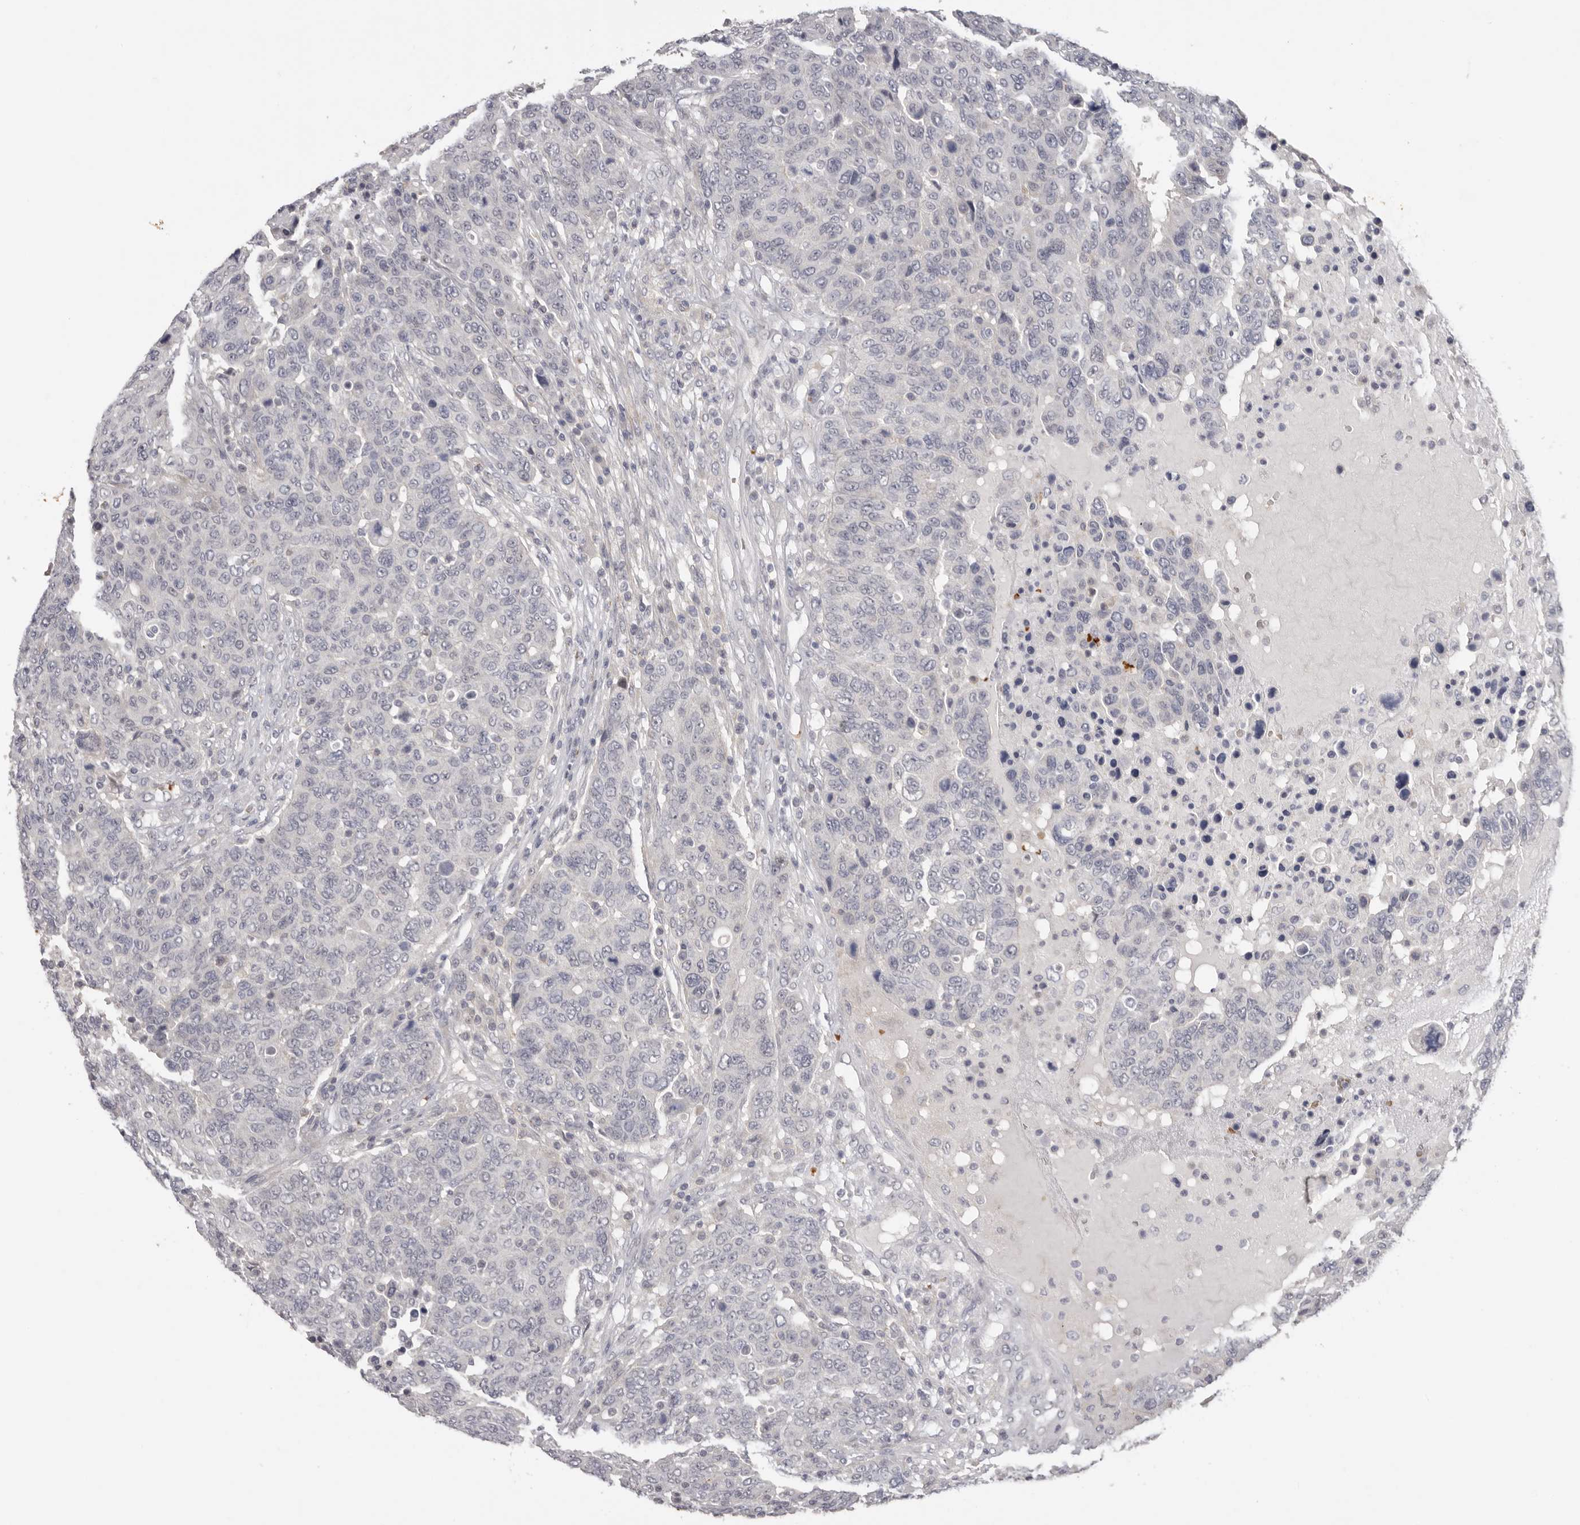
{"staining": {"intensity": "negative", "quantity": "none", "location": "none"}, "tissue": "breast cancer", "cell_type": "Tumor cells", "image_type": "cancer", "snomed": [{"axis": "morphology", "description": "Duct carcinoma"}, {"axis": "topography", "description": "Breast"}], "caption": "The immunohistochemistry micrograph has no significant positivity in tumor cells of breast cancer tissue.", "gene": "TNR", "patient": {"sex": "female", "age": 37}}